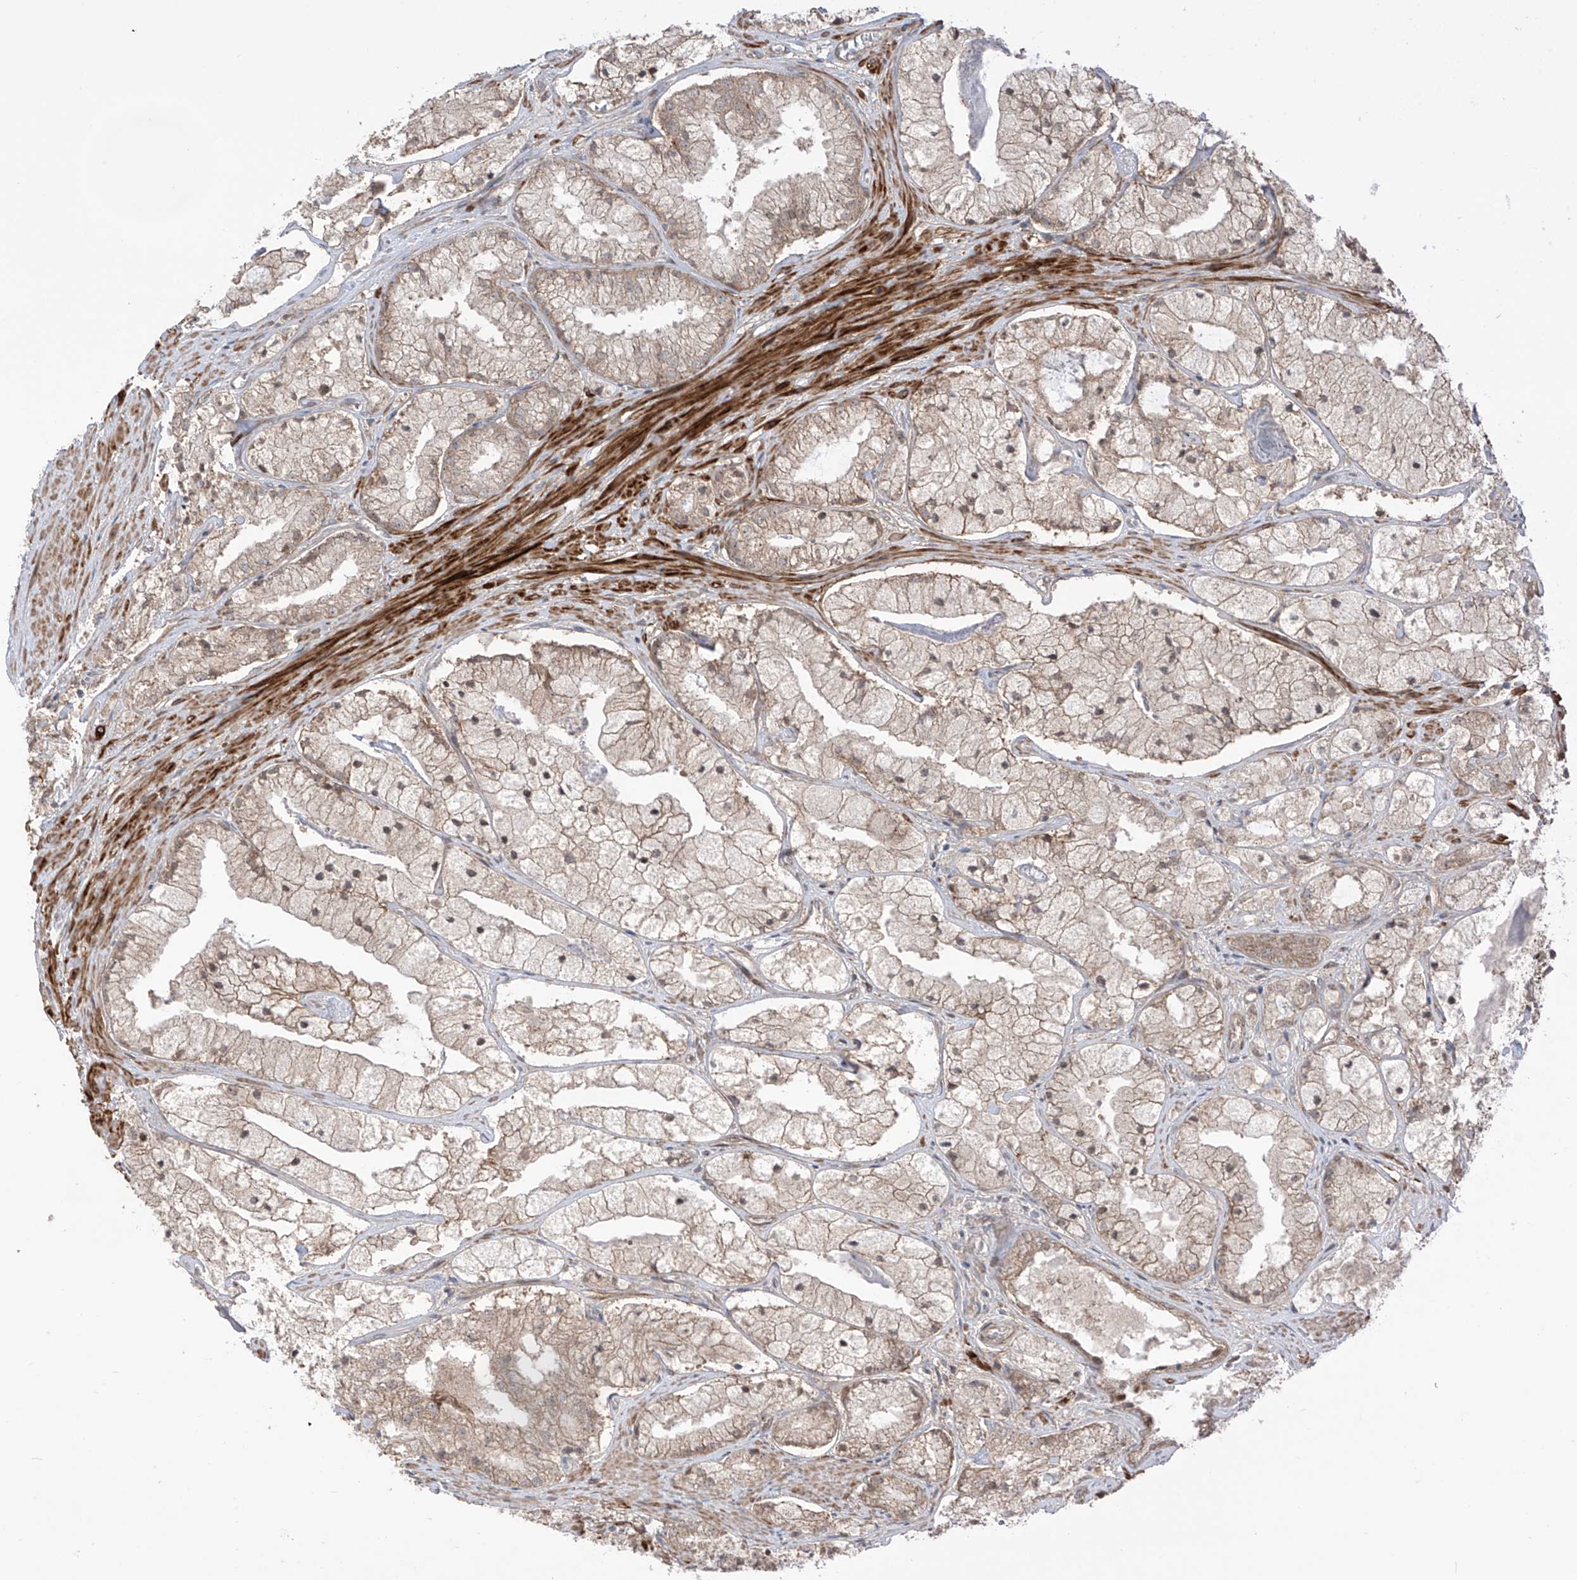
{"staining": {"intensity": "weak", "quantity": "25%-75%", "location": "cytoplasmic/membranous"}, "tissue": "prostate cancer", "cell_type": "Tumor cells", "image_type": "cancer", "snomed": [{"axis": "morphology", "description": "Adenocarcinoma, High grade"}, {"axis": "topography", "description": "Prostate"}], "caption": "Immunohistochemistry (IHC) (DAB) staining of human prostate cancer exhibits weak cytoplasmic/membranous protein positivity in approximately 25%-75% of tumor cells.", "gene": "LRRC74A", "patient": {"sex": "male", "age": 50}}